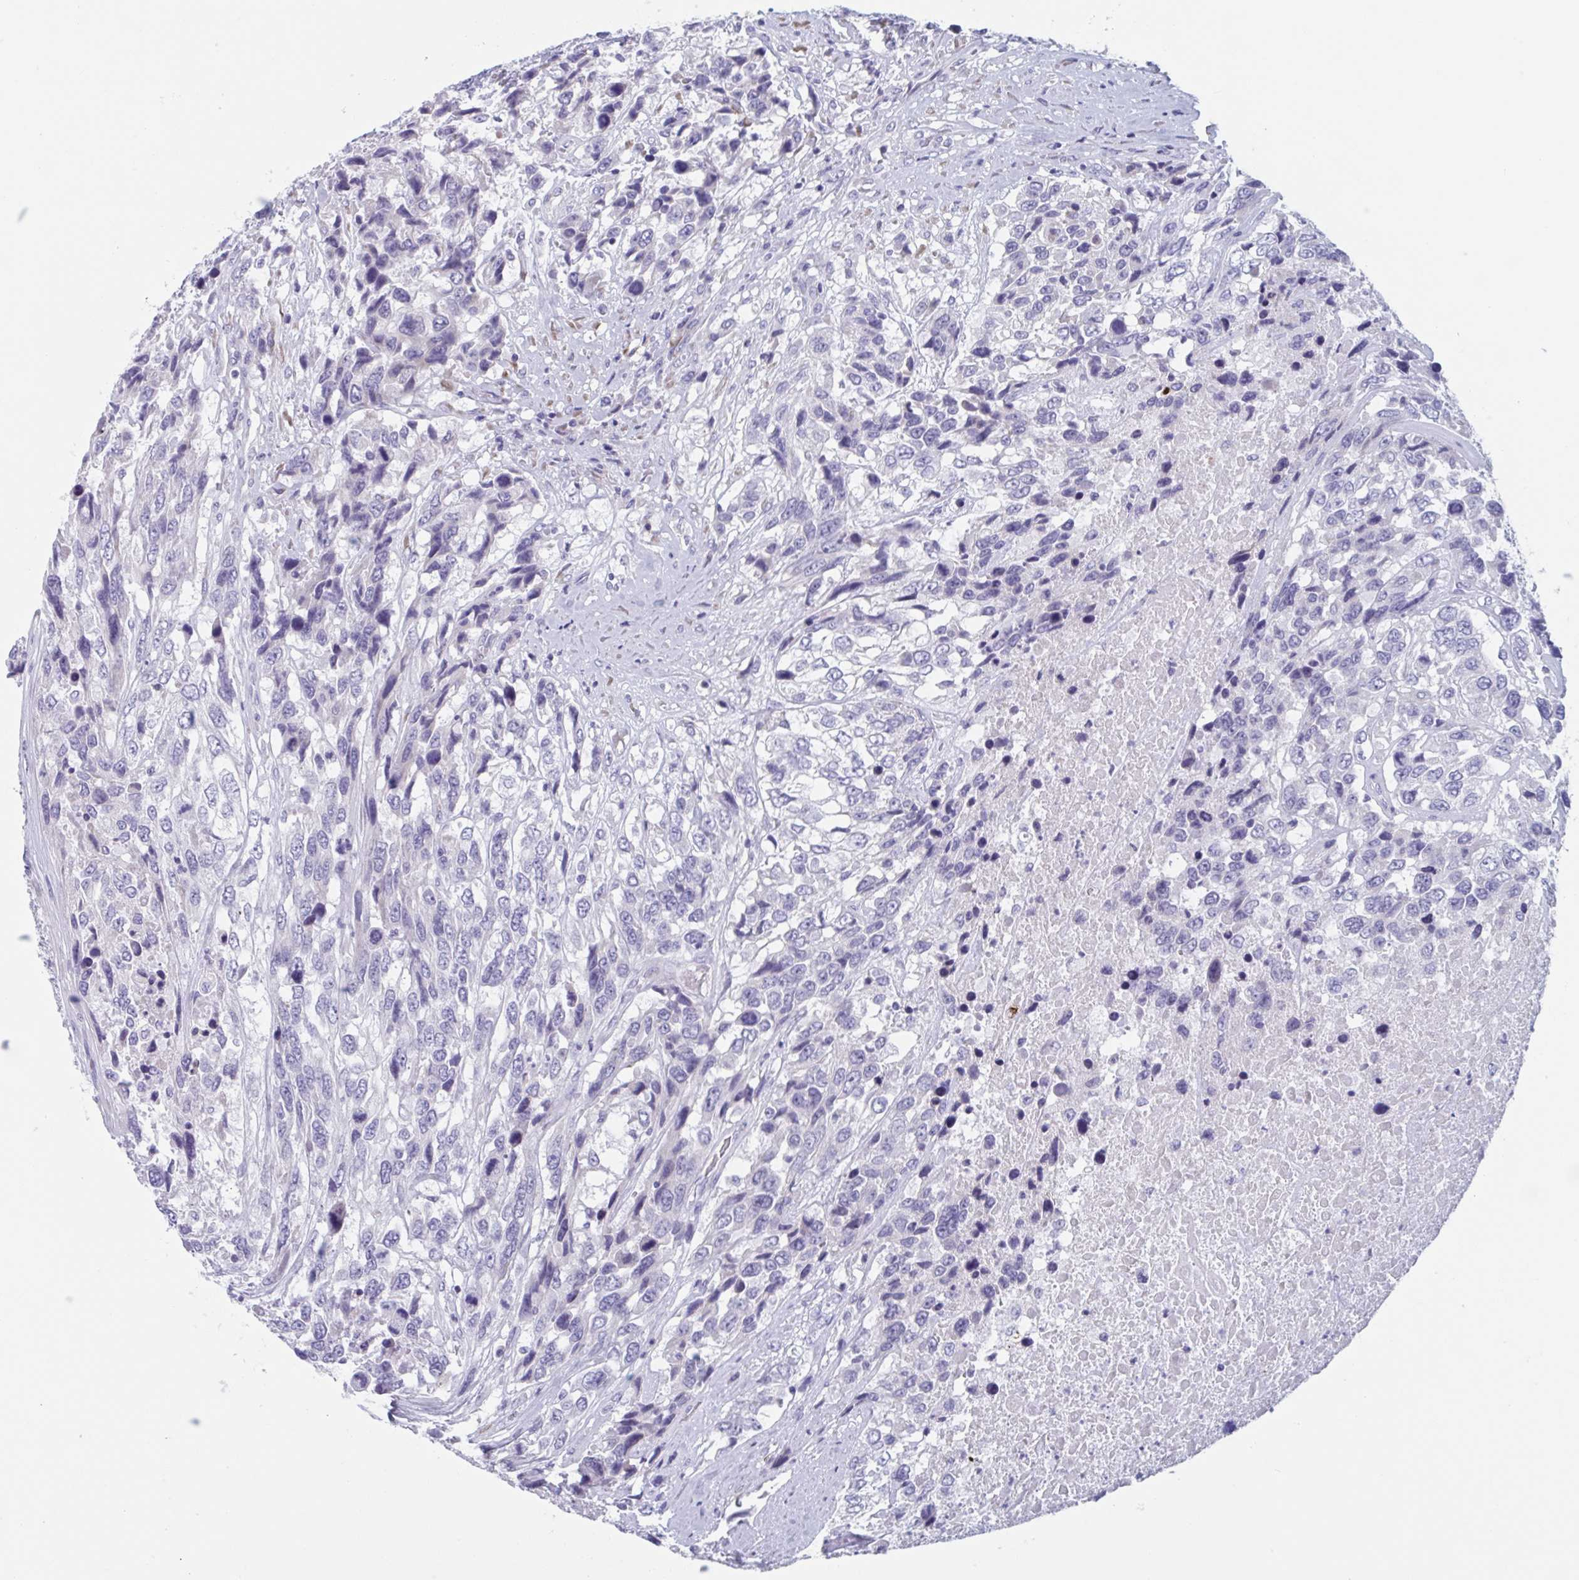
{"staining": {"intensity": "negative", "quantity": "none", "location": "none"}, "tissue": "urothelial cancer", "cell_type": "Tumor cells", "image_type": "cancer", "snomed": [{"axis": "morphology", "description": "Urothelial carcinoma, High grade"}, {"axis": "topography", "description": "Urinary bladder"}], "caption": "Micrograph shows no significant protein expression in tumor cells of urothelial carcinoma (high-grade).", "gene": "HSD11B2", "patient": {"sex": "female", "age": 70}}